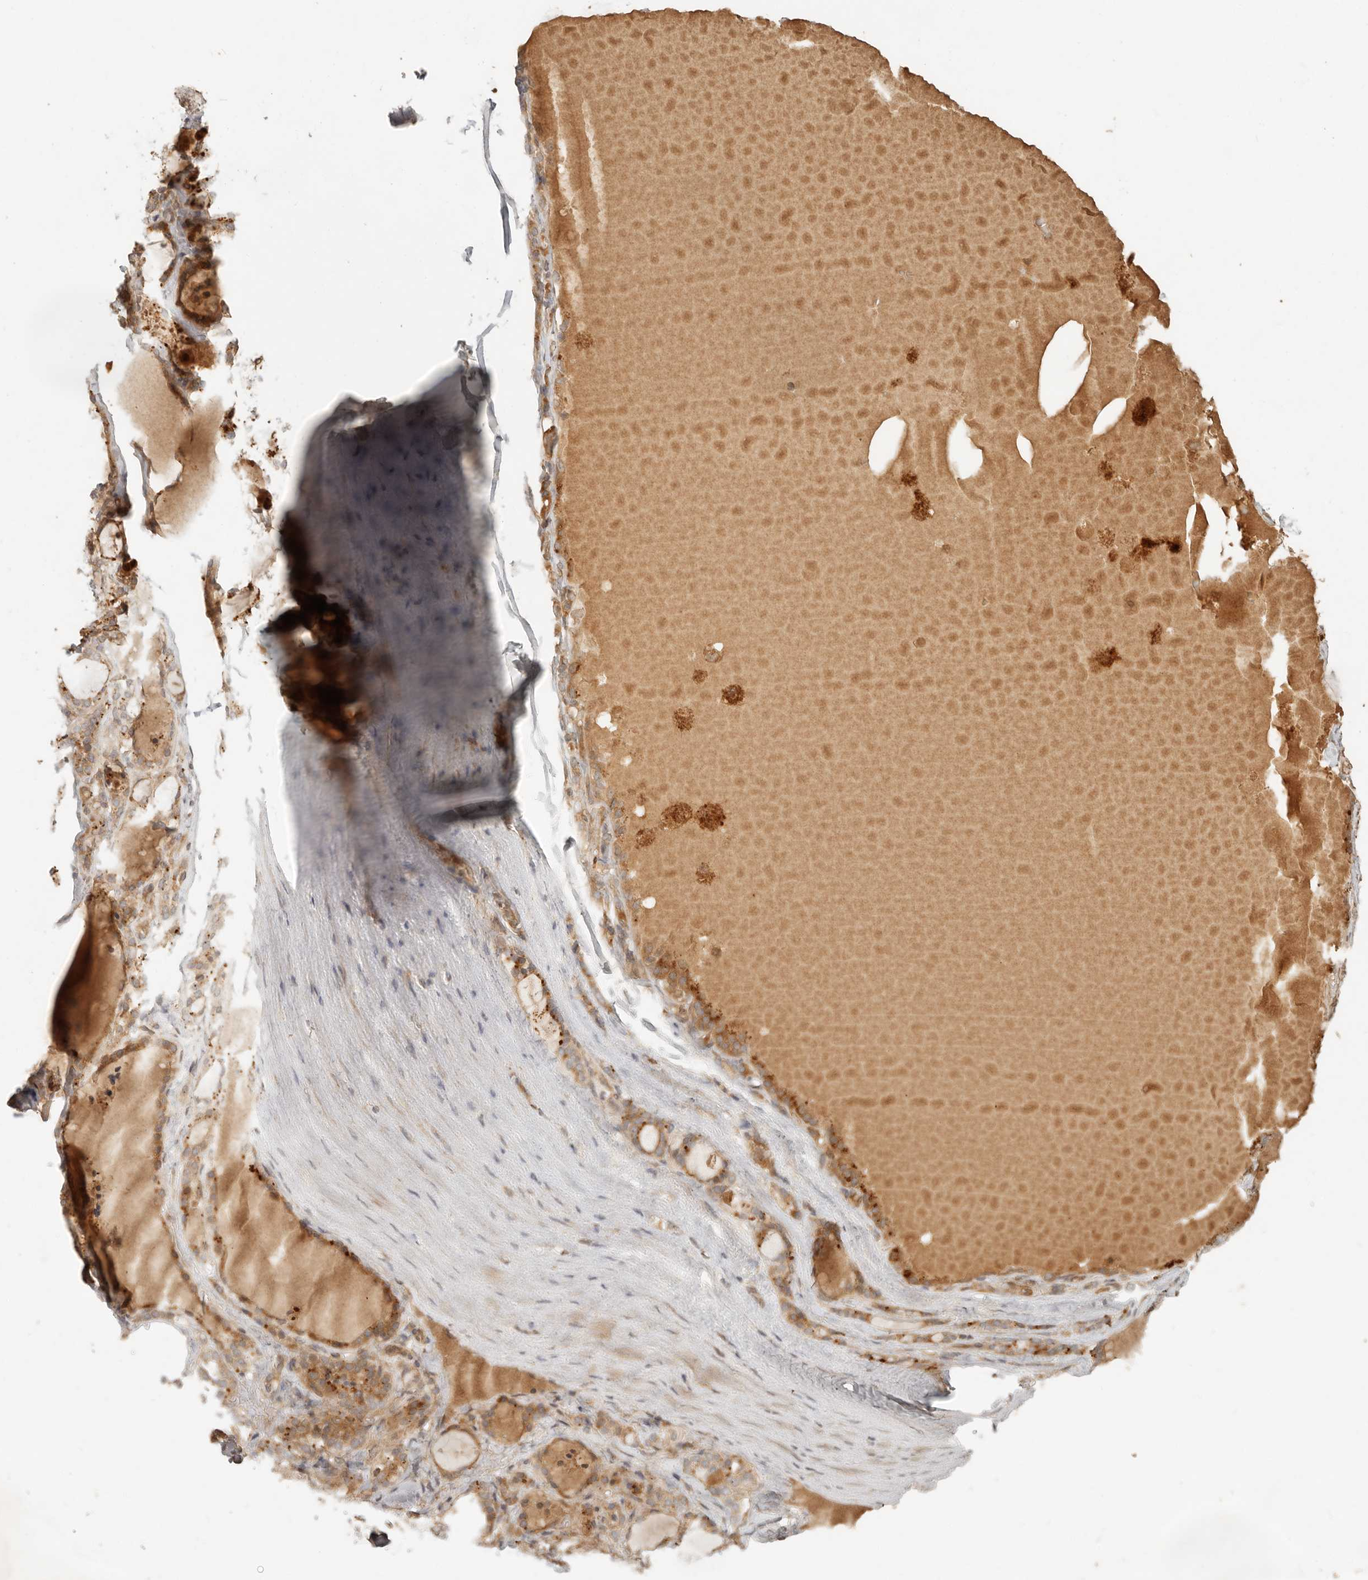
{"staining": {"intensity": "moderate", "quantity": ">75%", "location": "cytoplasmic/membranous"}, "tissue": "thyroid gland", "cell_type": "Glandular cells", "image_type": "normal", "snomed": [{"axis": "morphology", "description": "Normal tissue, NOS"}, {"axis": "topography", "description": "Thyroid gland"}], "caption": "Moderate cytoplasmic/membranous protein expression is identified in about >75% of glandular cells in thyroid gland. (brown staining indicates protein expression, while blue staining denotes nuclei).", "gene": "ANKRD61", "patient": {"sex": "female", "age": 22}}